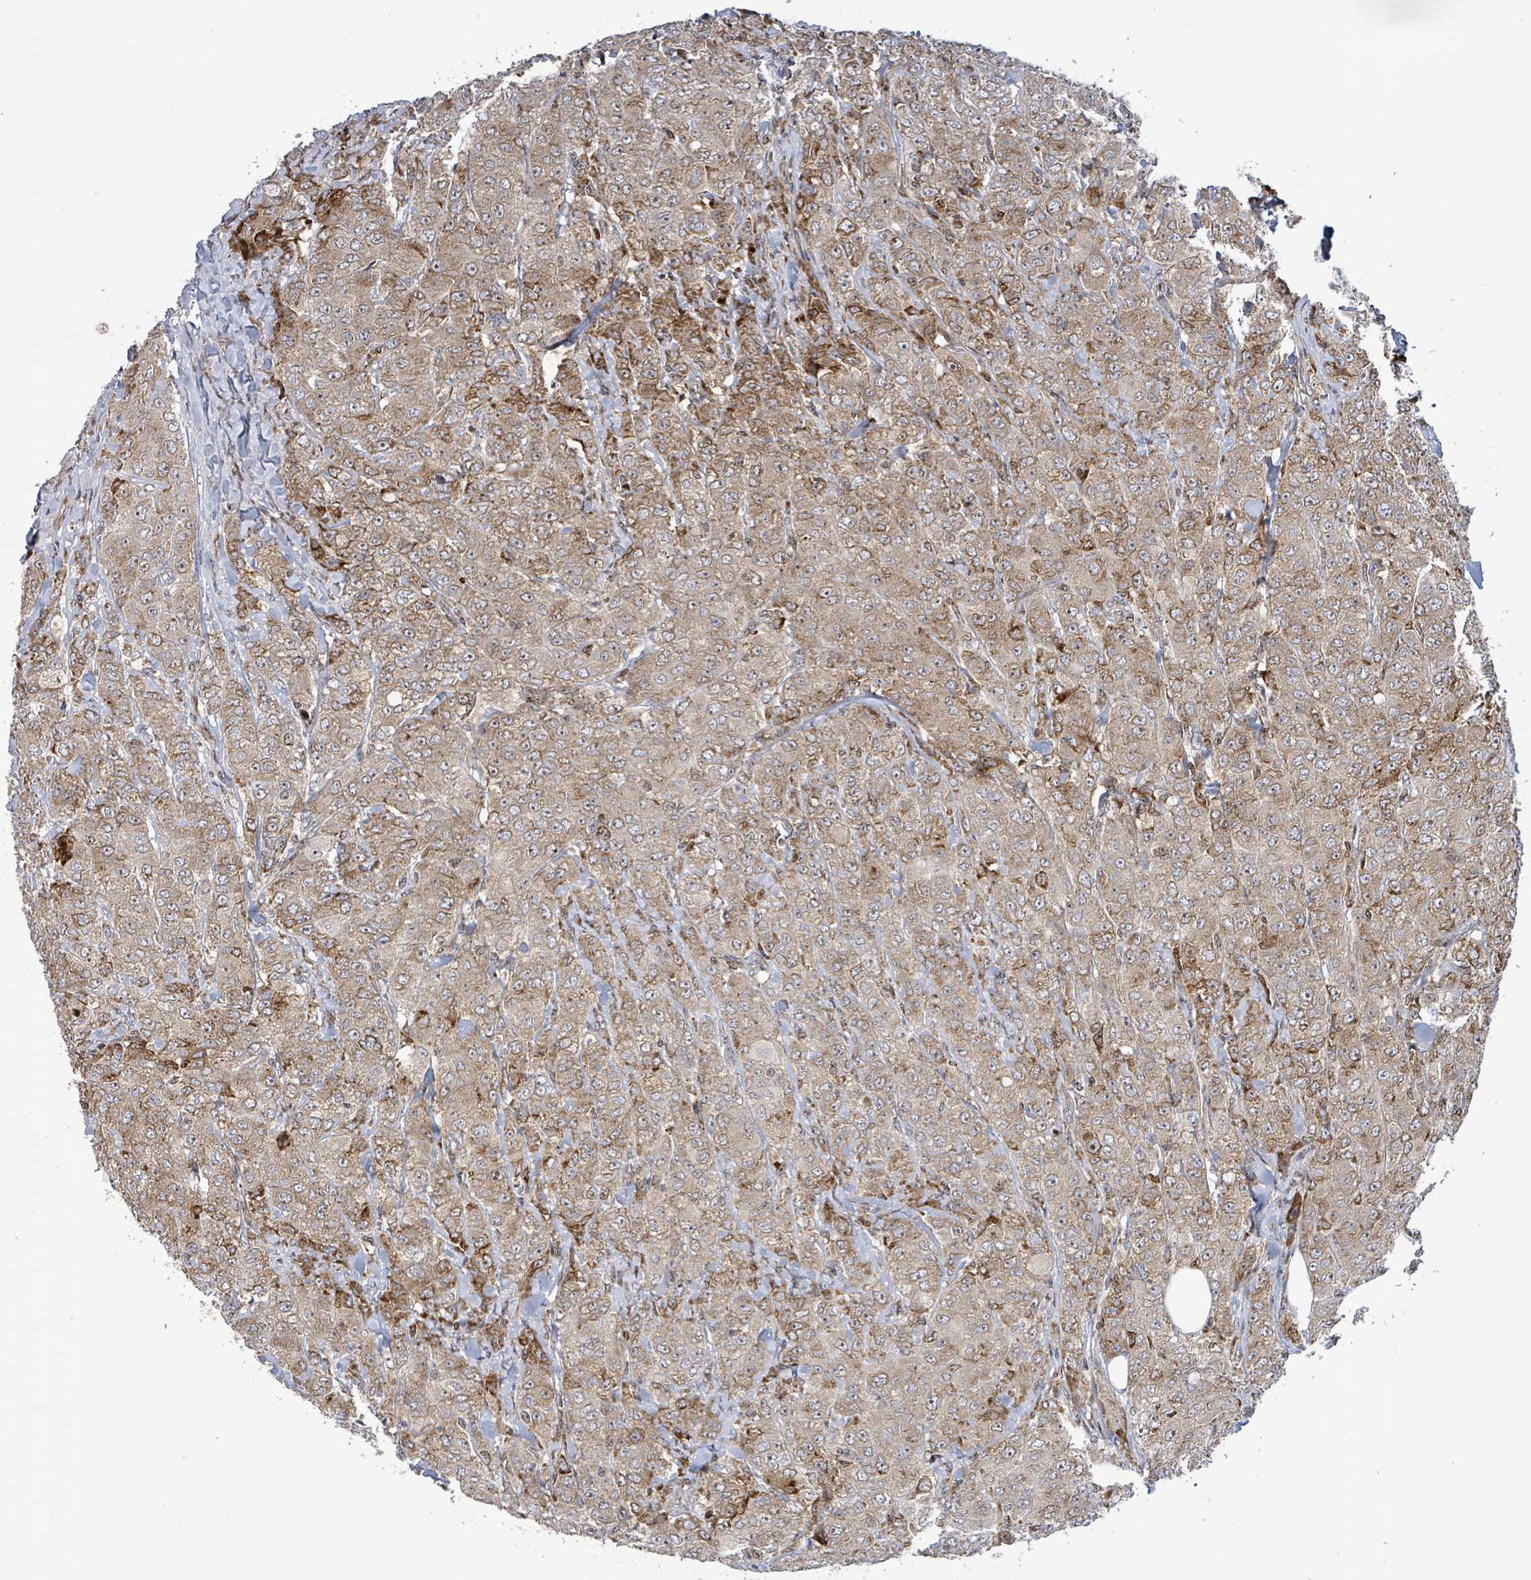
{"staining": {"intensity": "moderate", "quantity": "25%-75%", "location": "cytoplasmic/membranous"}, "tissue": "breast cancer", "cell_type": "Tumor cells", "image_type": "cancer", "snomed": [{"axis": "morphology", "description": "Duct carcinoma"}, {"axis": "topography", "description": "Breast"}], "caption": "Infiltrating ductal carcinoma (breast) stained with immunohistochemistry exhibits moderate cytoplasmic/membranous positivity in about 25%-75% of tumor cells.", "gene": "LILRA4", "patient": {"sex": "female", "age": 43}}